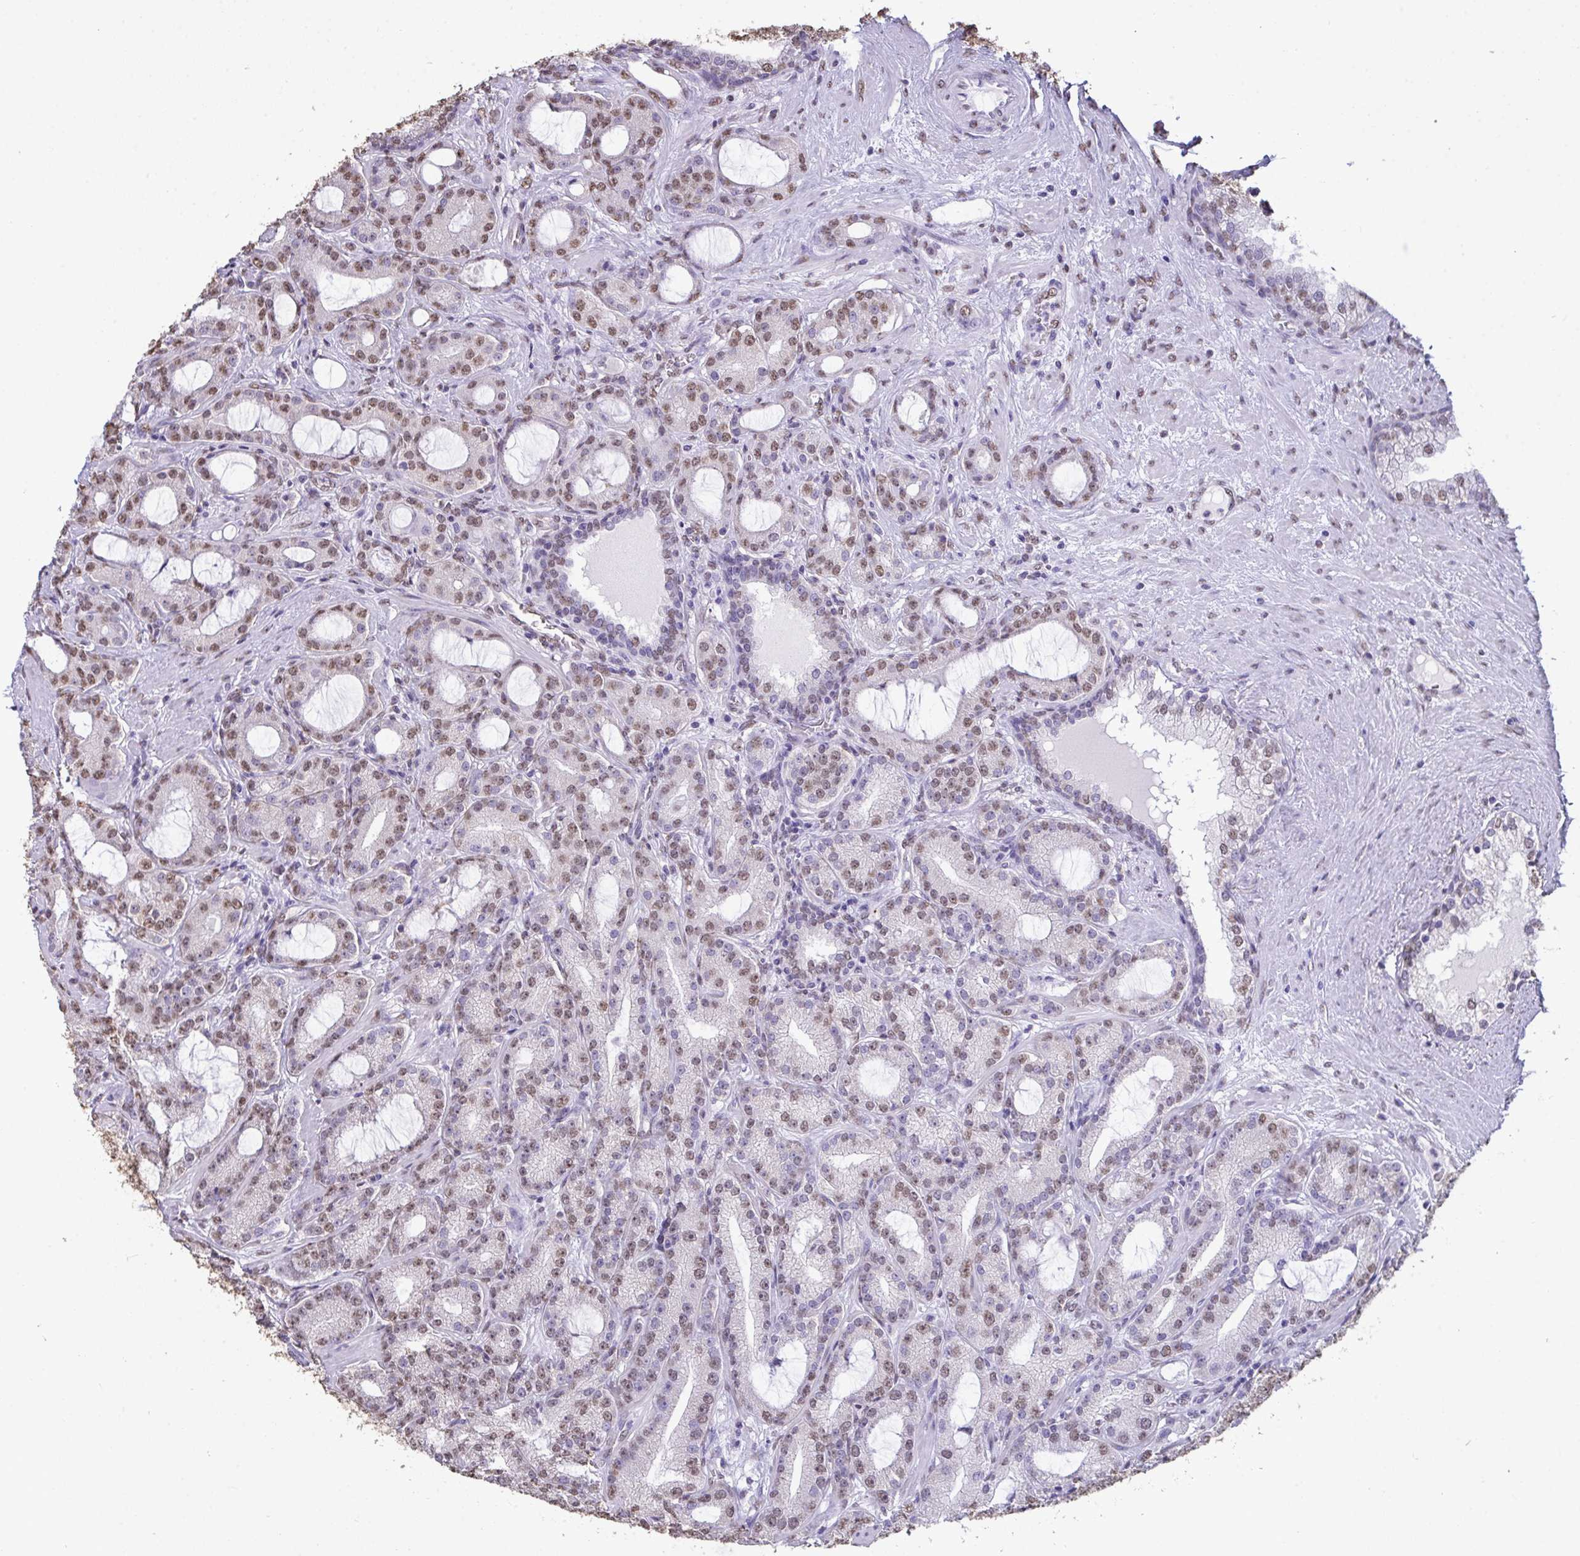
{"staining": {"intensity": "moderate", "quantity": ">75%", "location": "nuclear"}, "tissue": "prostate cancer", "cell_type": "Tumor cells", "image_type": "cancer", "snomed": [{"axis": "morphology", "description": "Adenocarcinoma, High grade"}, {"axis": "topography", "description": "Prostate"}], "caption": "Immunohistochemical staining of human prostate high-grade adenocarcinoma reveals moderate nuclear protein staining in about >75% of tumor cells. (Brightfield microscopy of DAB IHC at high magnification).", "gene": "SEMA6B", "patient": {"sex": "male", "age": 65}}